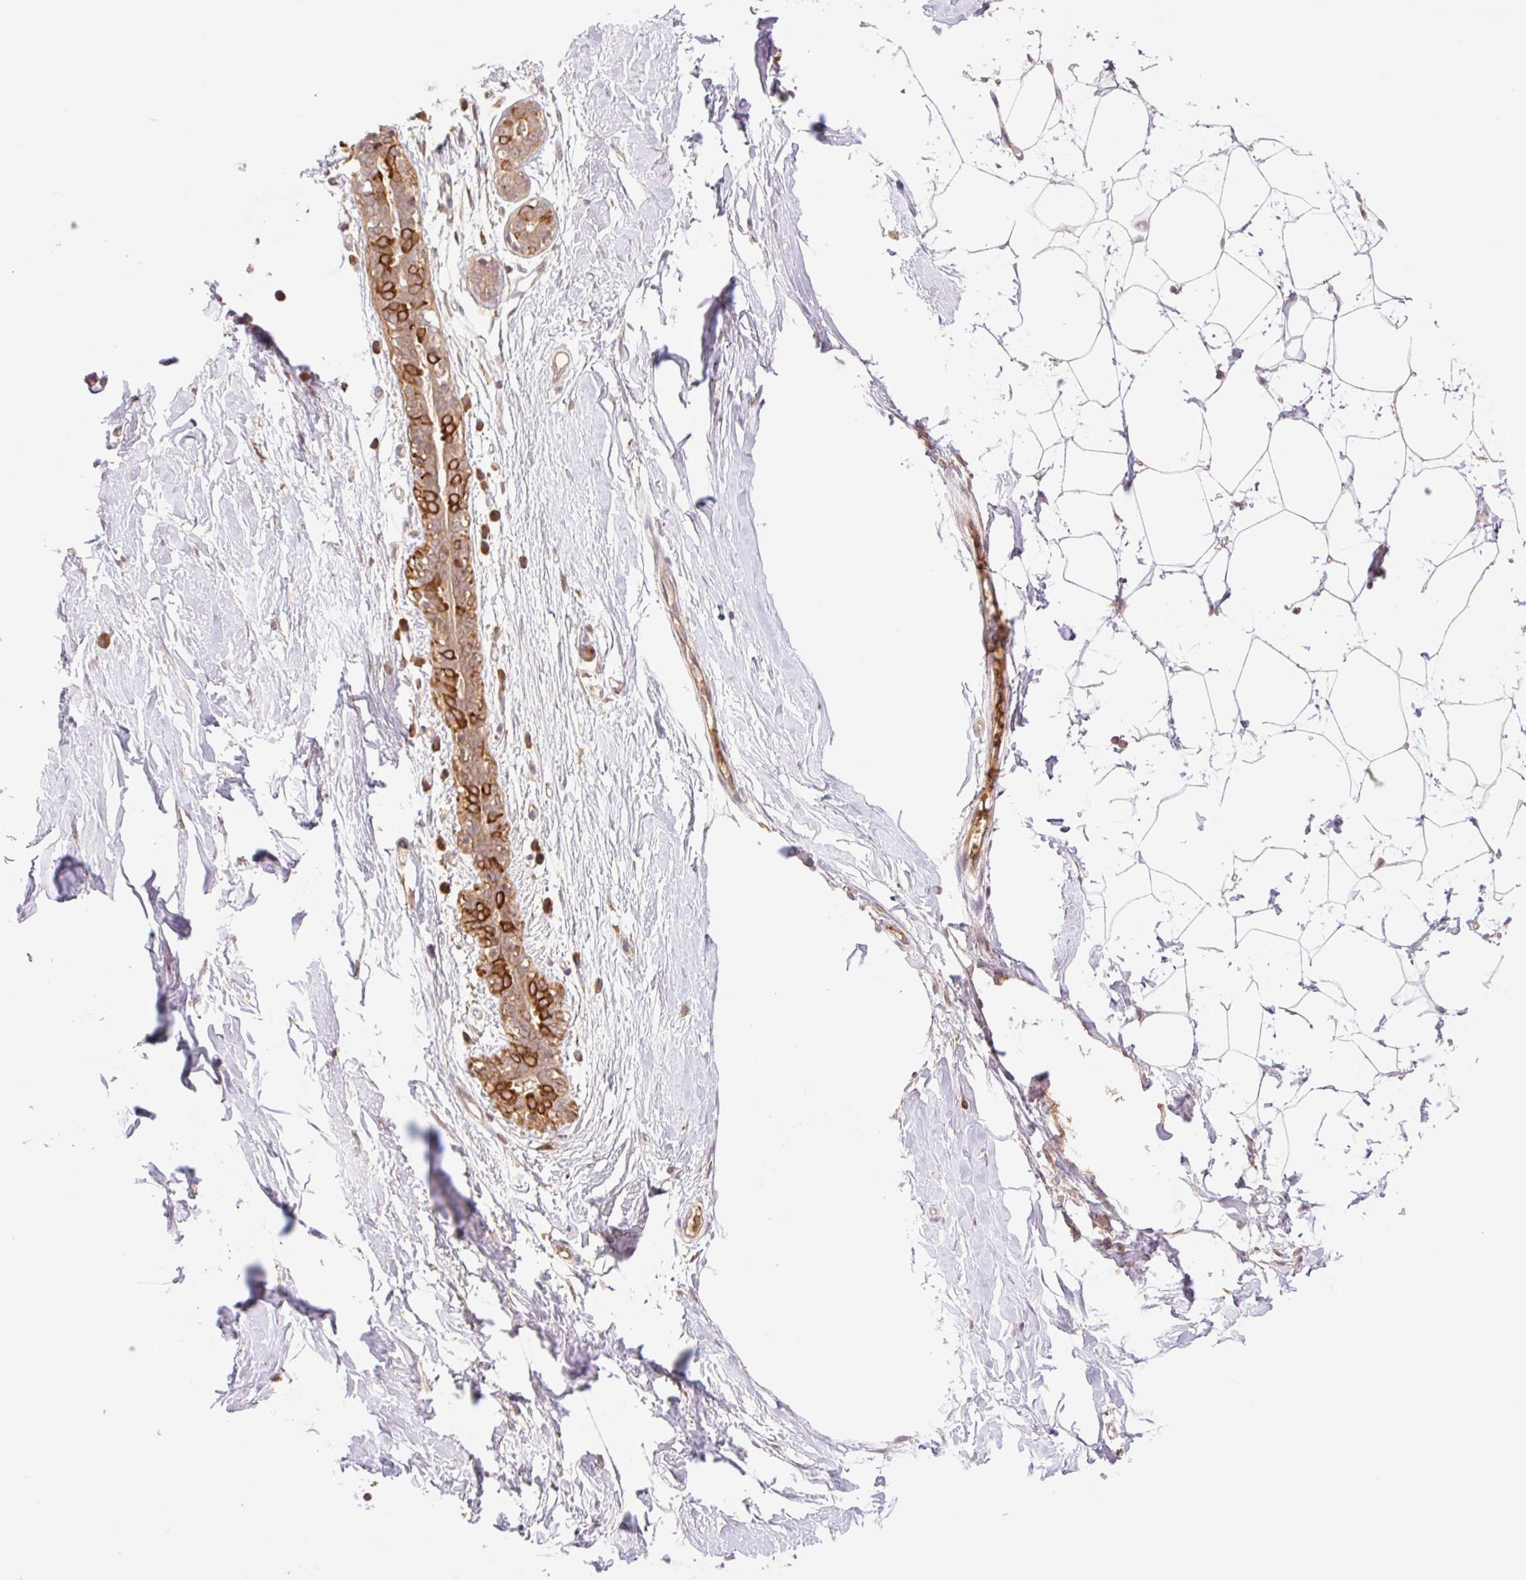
{"staining": {"intensity": "negative", "quantity": "none", "location": "none"}, "tissue": "breast", "cell_type": "Adipocytes", "image_type": "normal", "snomed": [{"axis": "morphology", "description": "Normal tissue, NOS"}, {"axis": "topography", "description": "Breast"}], "caption": "High magnification brightfield microscopy of benign breast stained with DAB (3,3'-diaminobenzidine) (brown) and counterstained with hematoxylin (blue): adipocytes show no significant expression. (Stains: DAB (3,3'-diaminobenzidine) IHC with hematoxylin counter stain, Microscopy: brightfield microscopy at high magnification).", "gene": "YJU2B", "patient": {"sex": "female", "age": 27}}